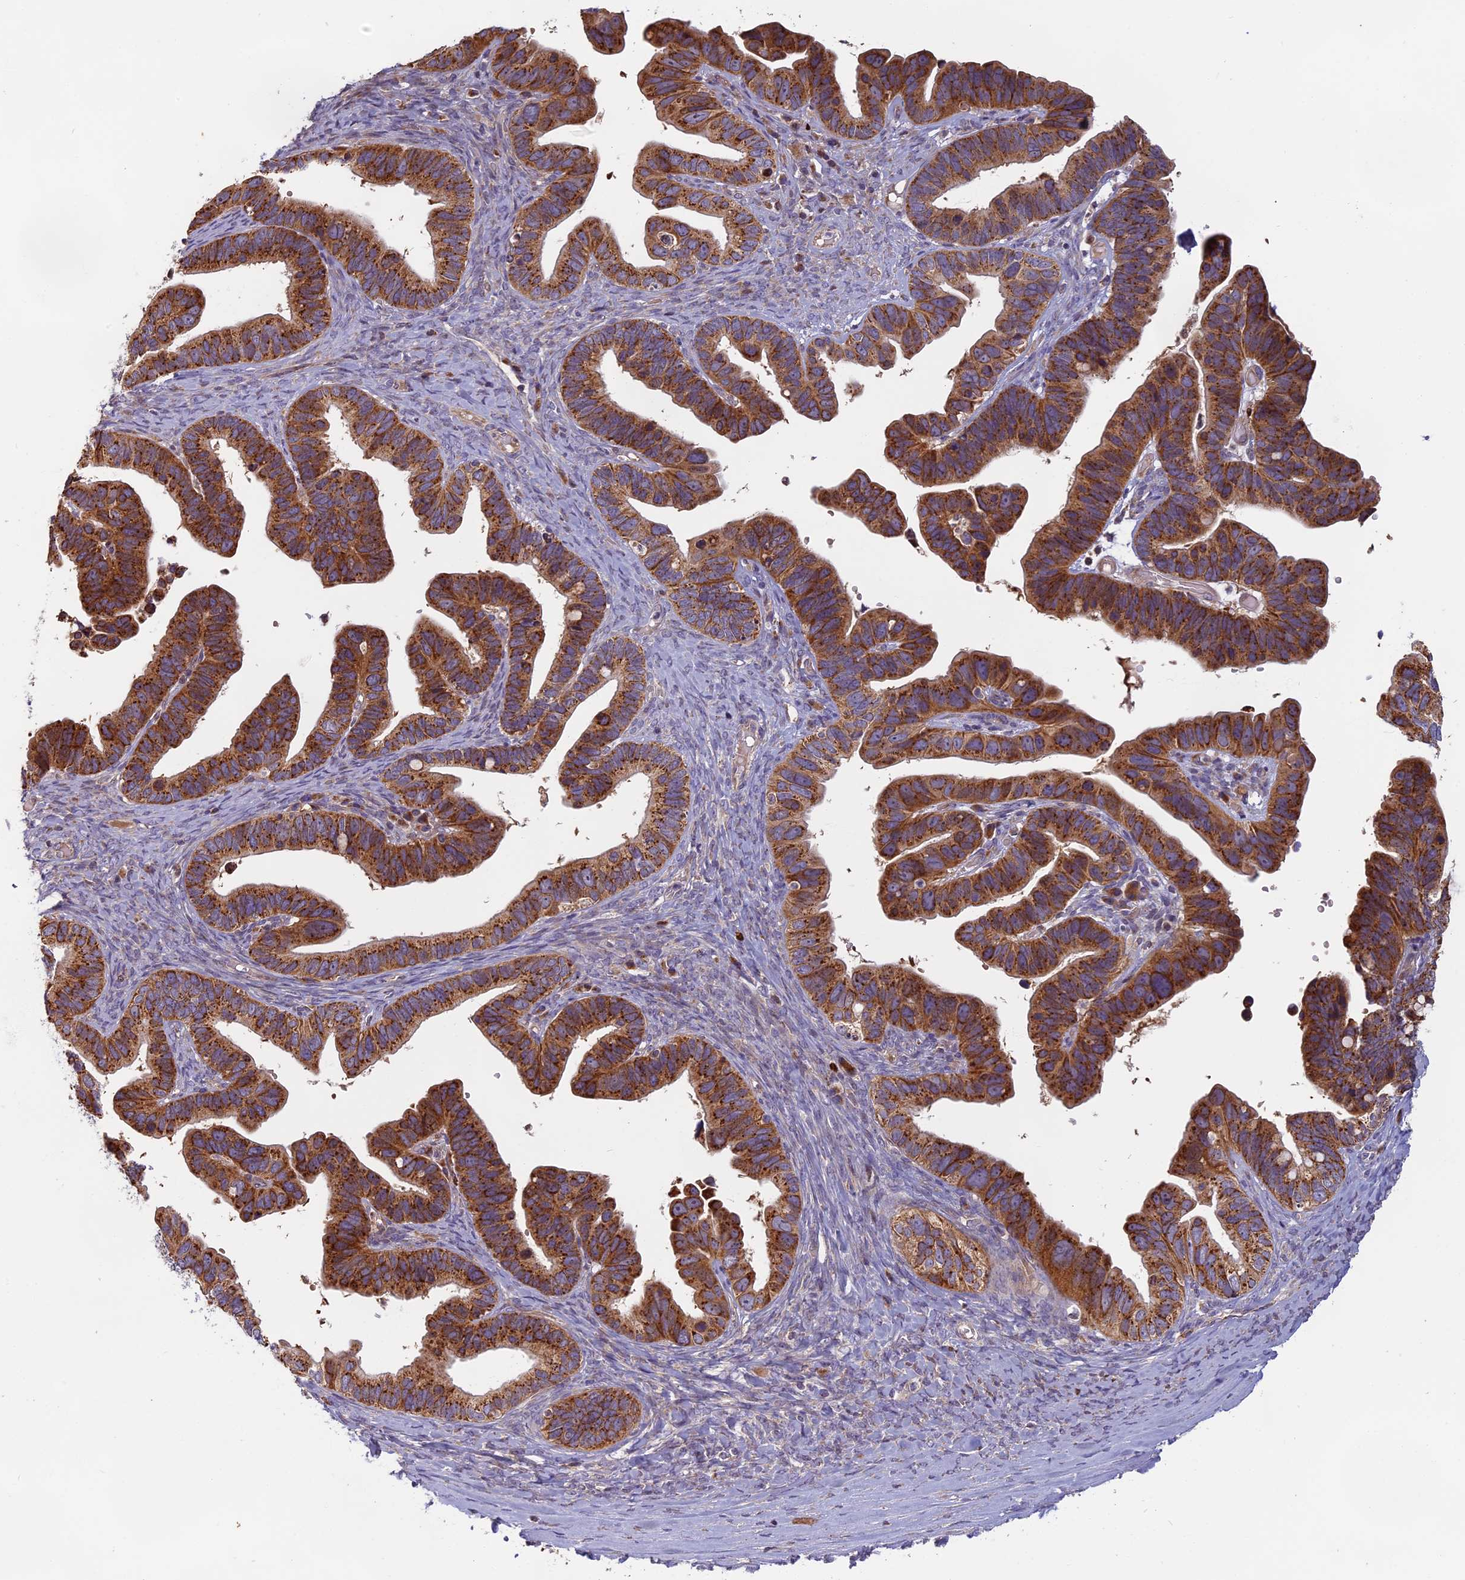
{"staining": {"intensity": "moderate", "quantity": ">75%", "location": "cytoplasmic/membranous"}, "tissue": "ovarian cancer", "cell_type": "Tumor cells", "image_type": "cancer", "snomed": [{"axis": "morphology", "description": "Cystadenocarcinoma, serous, NOS"}, {"axis": "topography", "description": "Ovary"}], "caption": "Ovarian cancer (serous cystadenocarcinoma) tissue displays moderate cytoplasmic/membranous staining in about >75% of tumor cells The staining is performed using DAB (3,3'-diaminobenzidine) brown chromogen to label protein expression. The nuclei are counter-stained blue using hematoxylin.", "gene": "EDAR", "patient": {"sex": "female", "age": 56}}